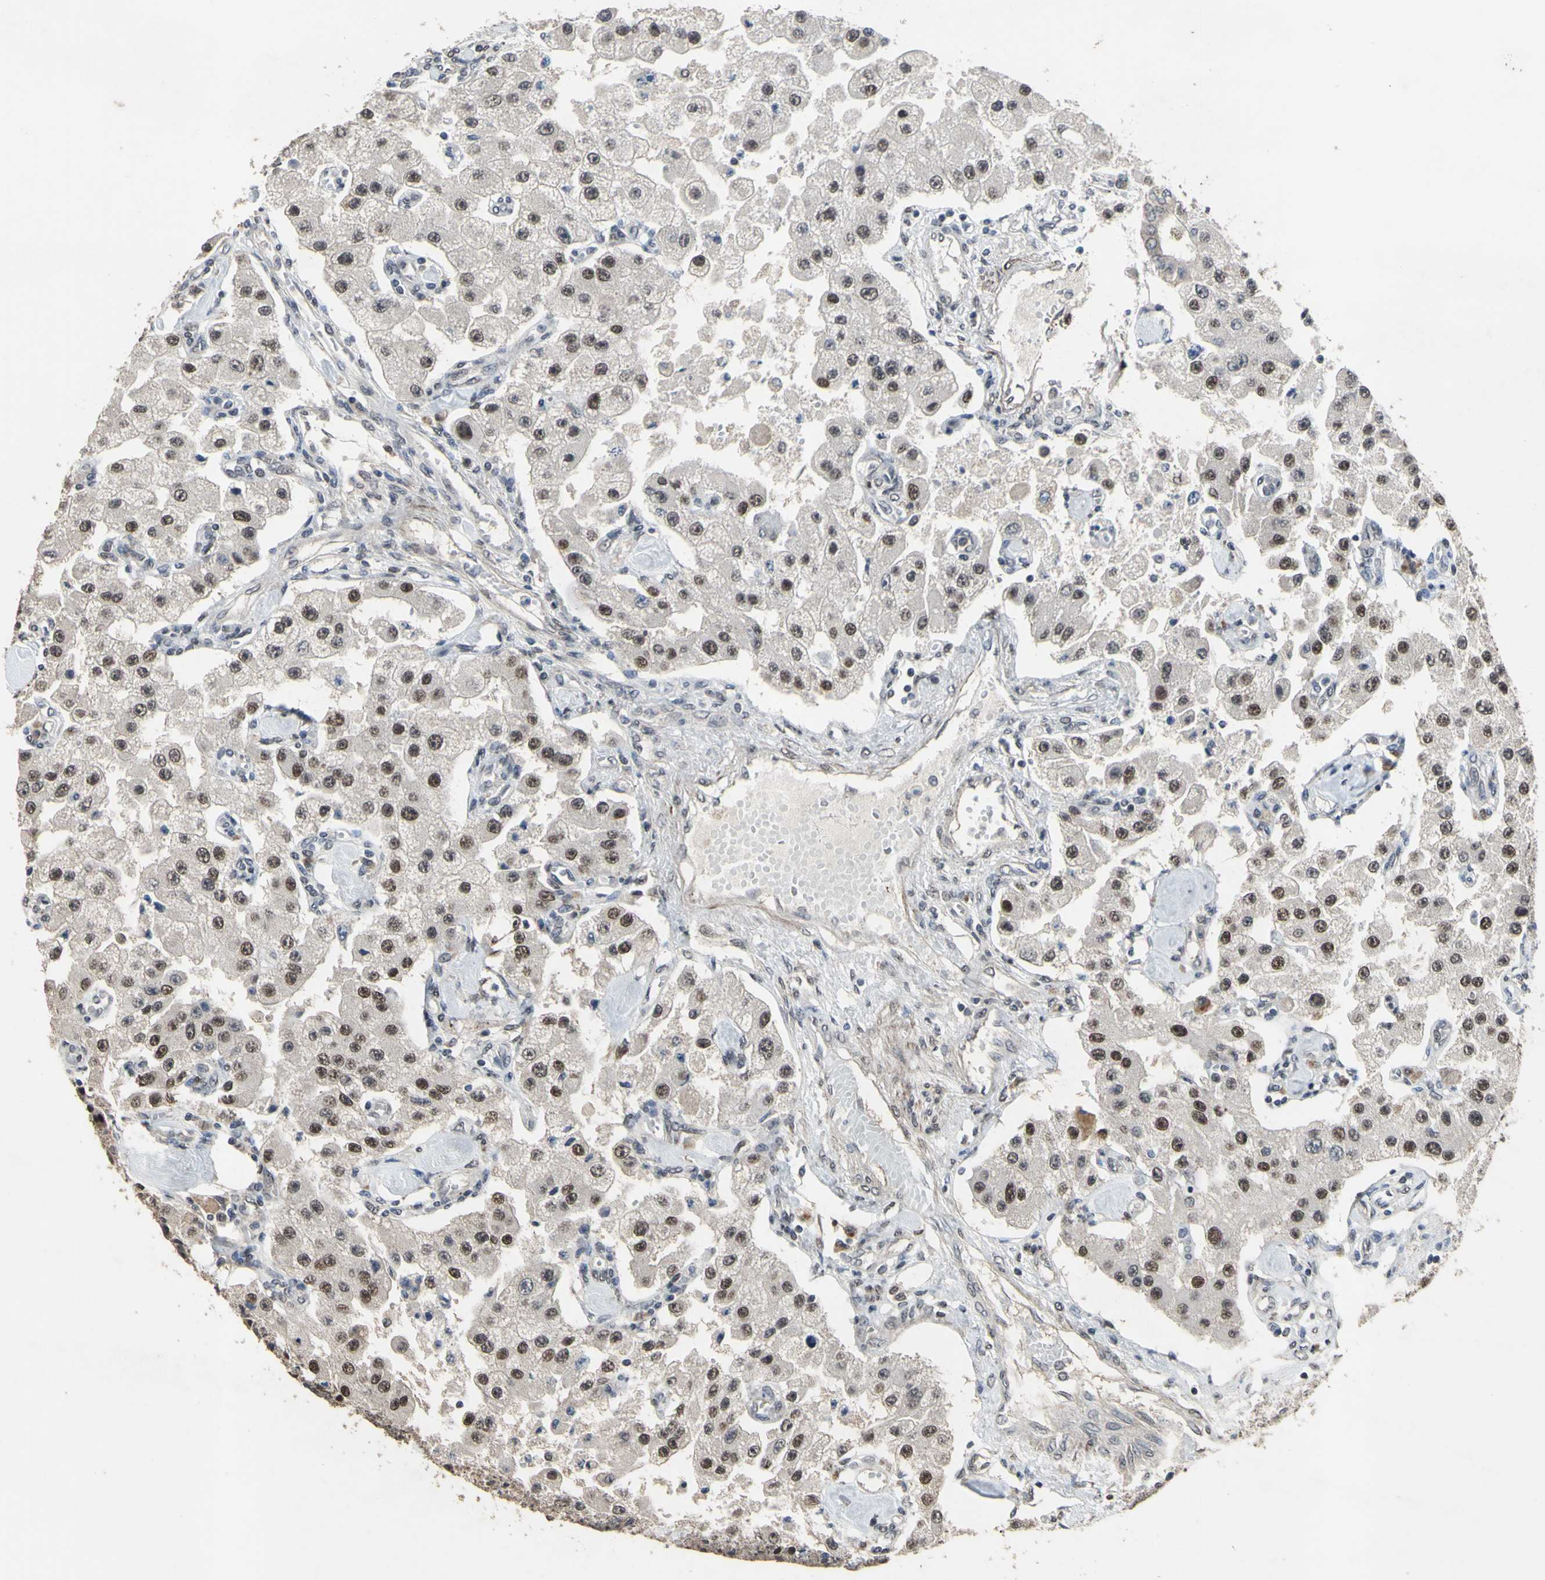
{"staining": {"intensity": "moderate", "quantity": ">75%", "location": "nuclear"}, "tissue": "carcinoid", "cell_type": "Tumor cells", "image_type": "cancer", "snomed": [{"axis": "morphology", "description": "Carcinoid, malignant, NOS"}, {"axis": "topography", "description": "Pancreas"}], "caption": "A brown stain shows moderate nuclear positivity of a protein in carcinoid tumor cells.", "gene": "ZNF174", "patient": {"sex": "male", "age": 41}}